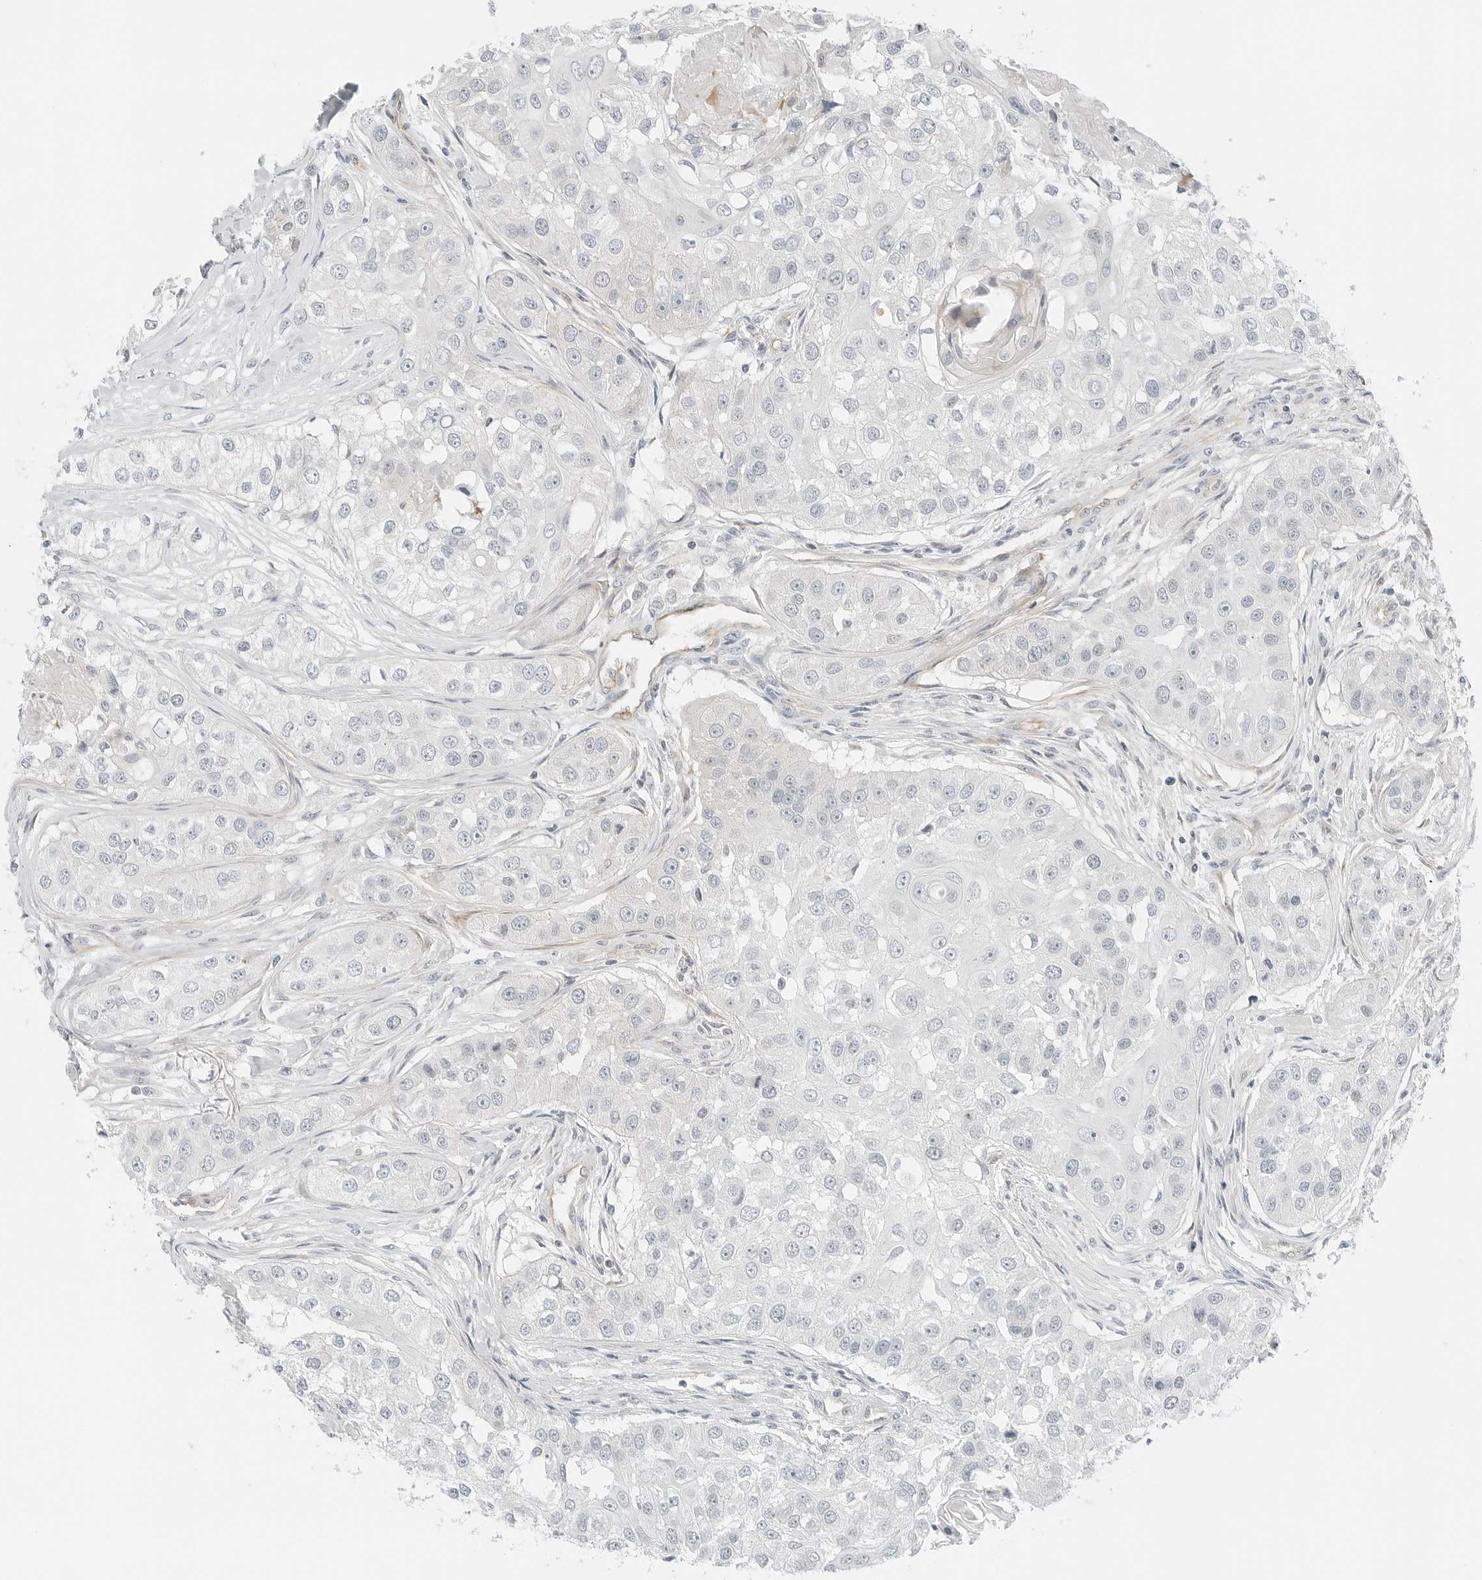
{"staining": {"intensity": "negative", "quantity": "none", "location": "none"}, "tissue": "head and neck cancer", "cell_type": "Tumor cells", "image_type": "cancer", "snomed": [{"axis": "morphology", "description": "Normal tissue, NOS"}, {"axis": "morphology", "description": "Squamous cell carcinoma, NOS"}, {"axis": "topography", "description": "Skeletal muscle"}, {"axis": "topography", "description": "Head-Neck"}], "caption": "The photomicrograph exhibits no significant expression in tumor cells of head and neck cancer (squamous cell carcinoma).", "gene": "IQCC", "patient": {"sex": "male", "age": 51}}